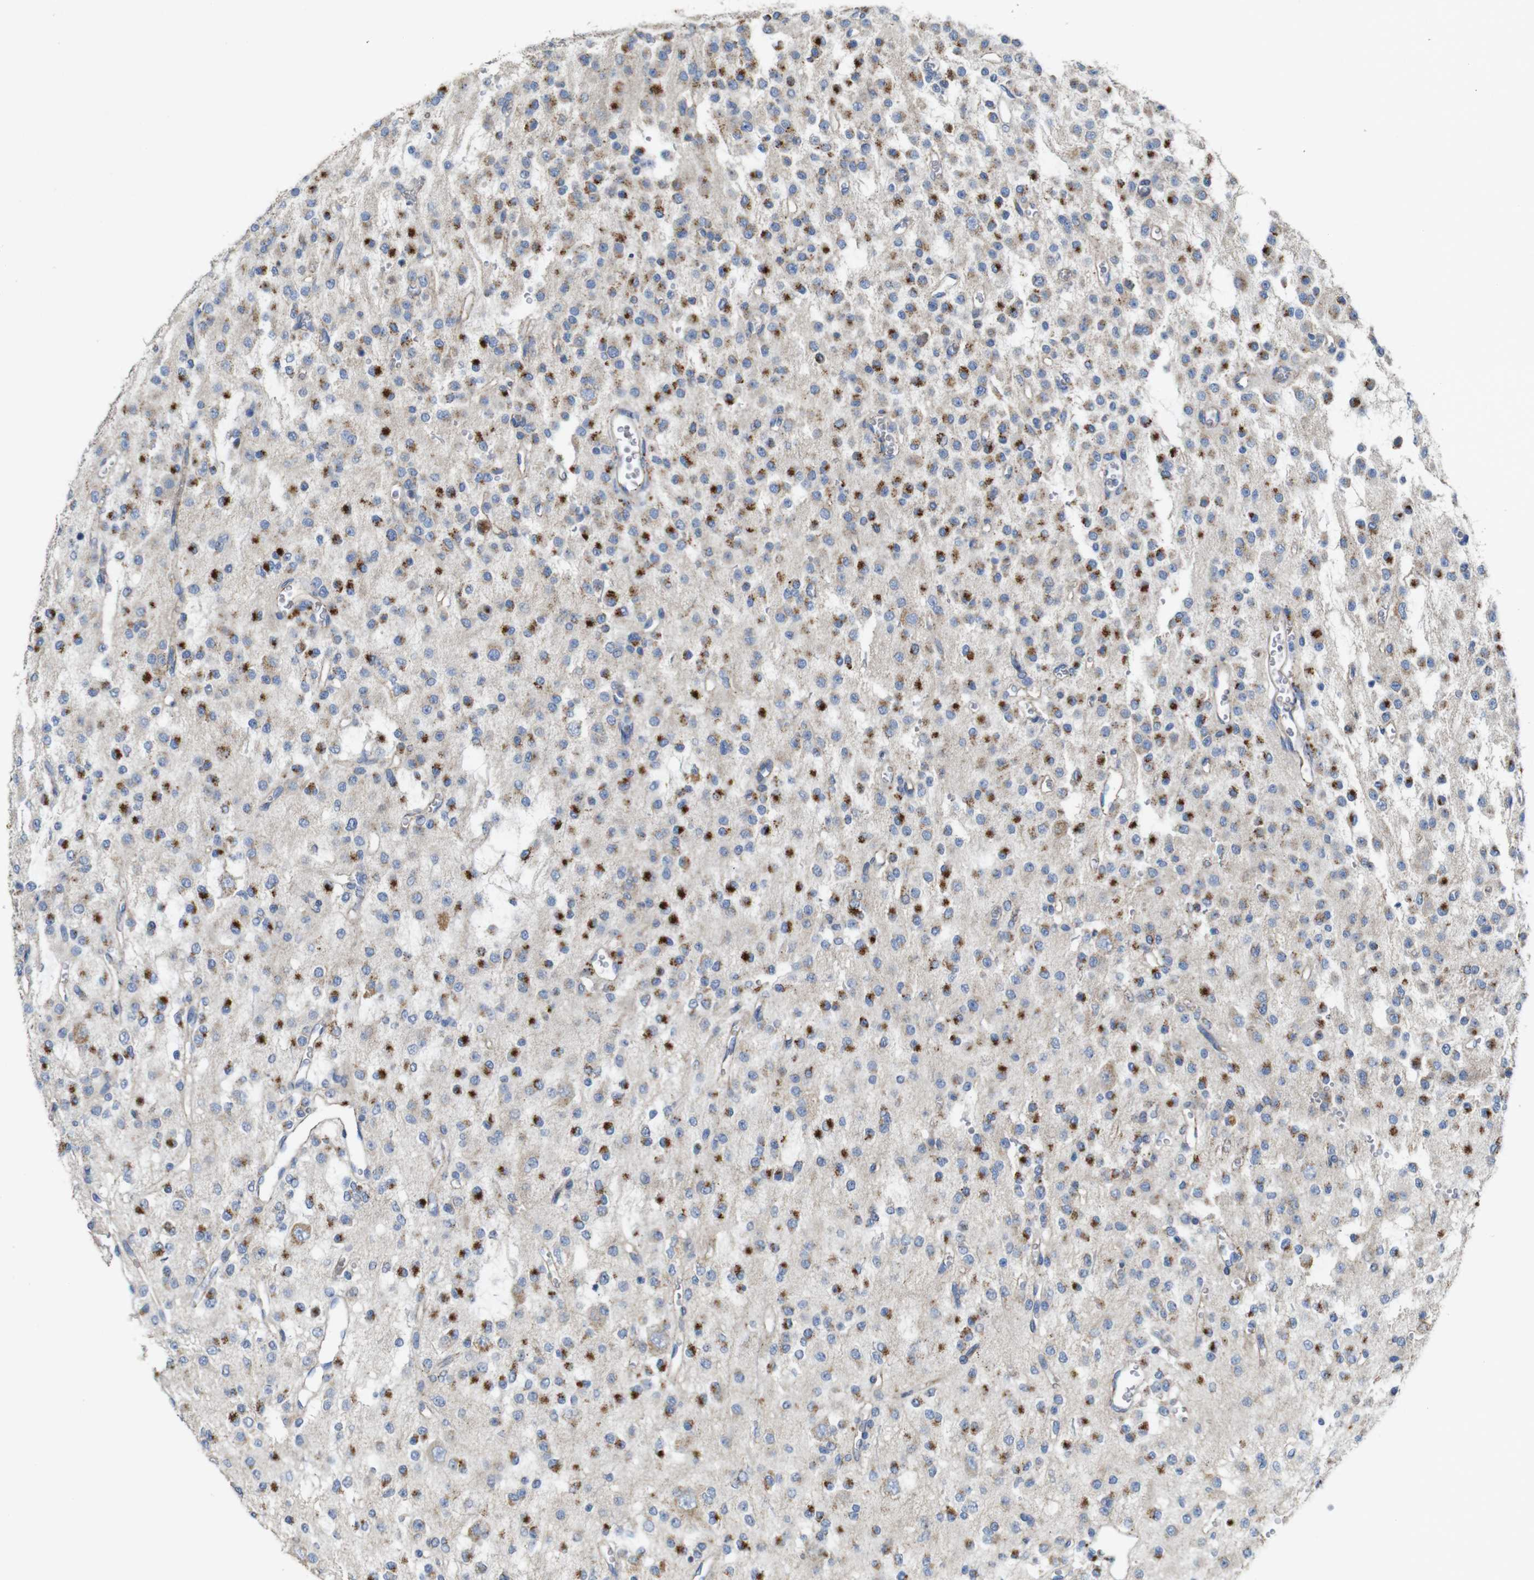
{"staining": {"intensity": "strong", "quantity": "25%-75%", "location": "cytoplasmic/membranous"}, "tissue": "glioma", "cell_type": "Tumor cells", "image_type": "cancer", "snomed": [{"axis": "morphology", "description": "Glioma, malignant, Low grade"}, {"axis": "topography", "description": "Brain"}], "caption": "The micrograph reveals immunohistochemical staining of malignant low-grade glioma. There is strong cytoplasmic/membranous expression is present in approximately 25%-75% of tumor cells.", "gene": "NHLRC3", "patient": {"sex": "male", "age": 38}}